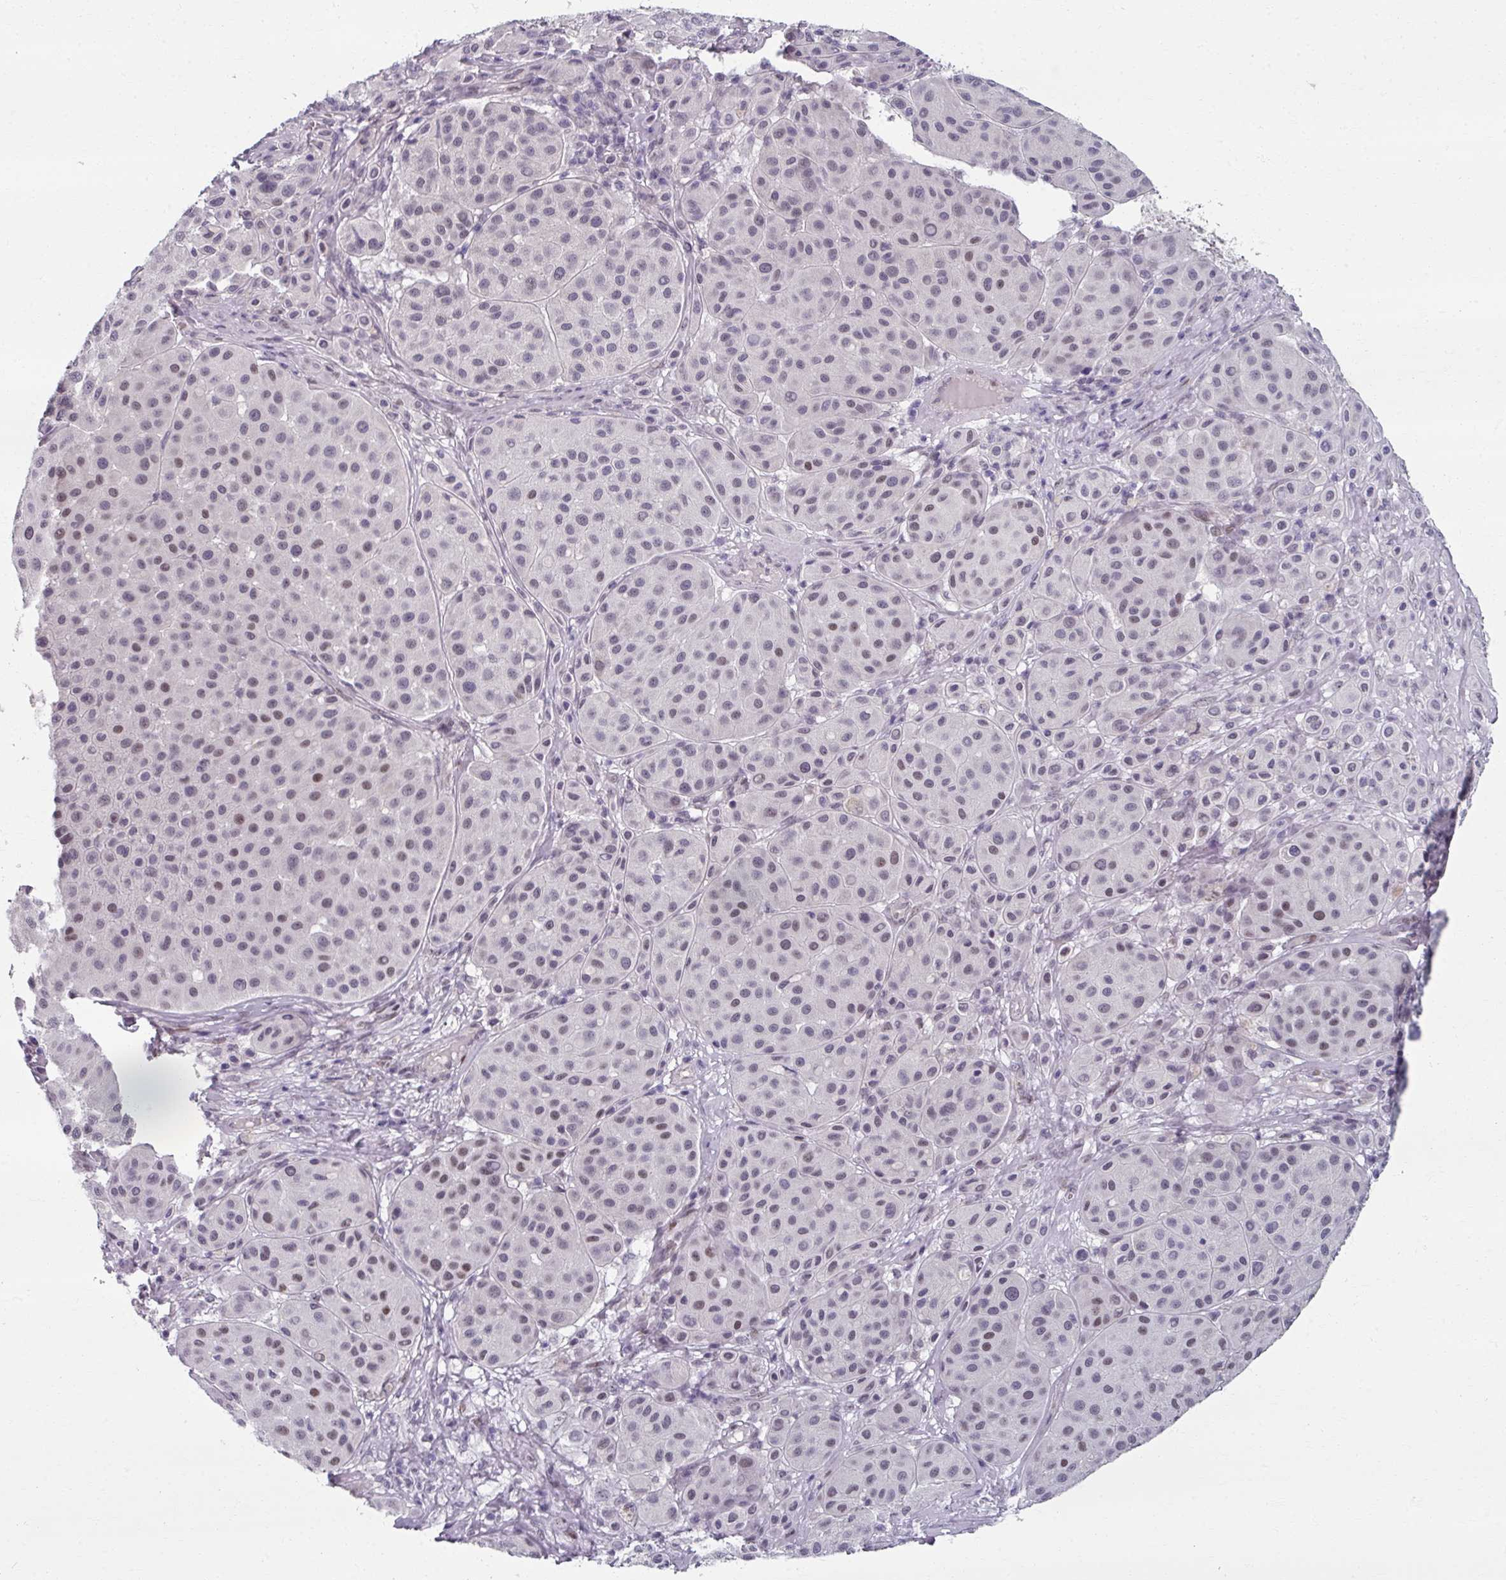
{"staining": {"intensity": "negative", "quantity": "none", "location": "none"}, "tissue": "melanoma", "cell_type": "Tumor cells", "image_type": "cancer", "snomed": [{"axis": "morphology", "description": "Malignant melanoma, Metastatic site"}, {"axis": "topography", "description": "Smooth muscle"}], "caption": "The image demonstrates no staining of tumor cells in melanoma. (DAB immunohistochemistry with hematoxylin counter stain).", "gene": "RIPOR3", "patient": {"sex": "male", "age": 41}}